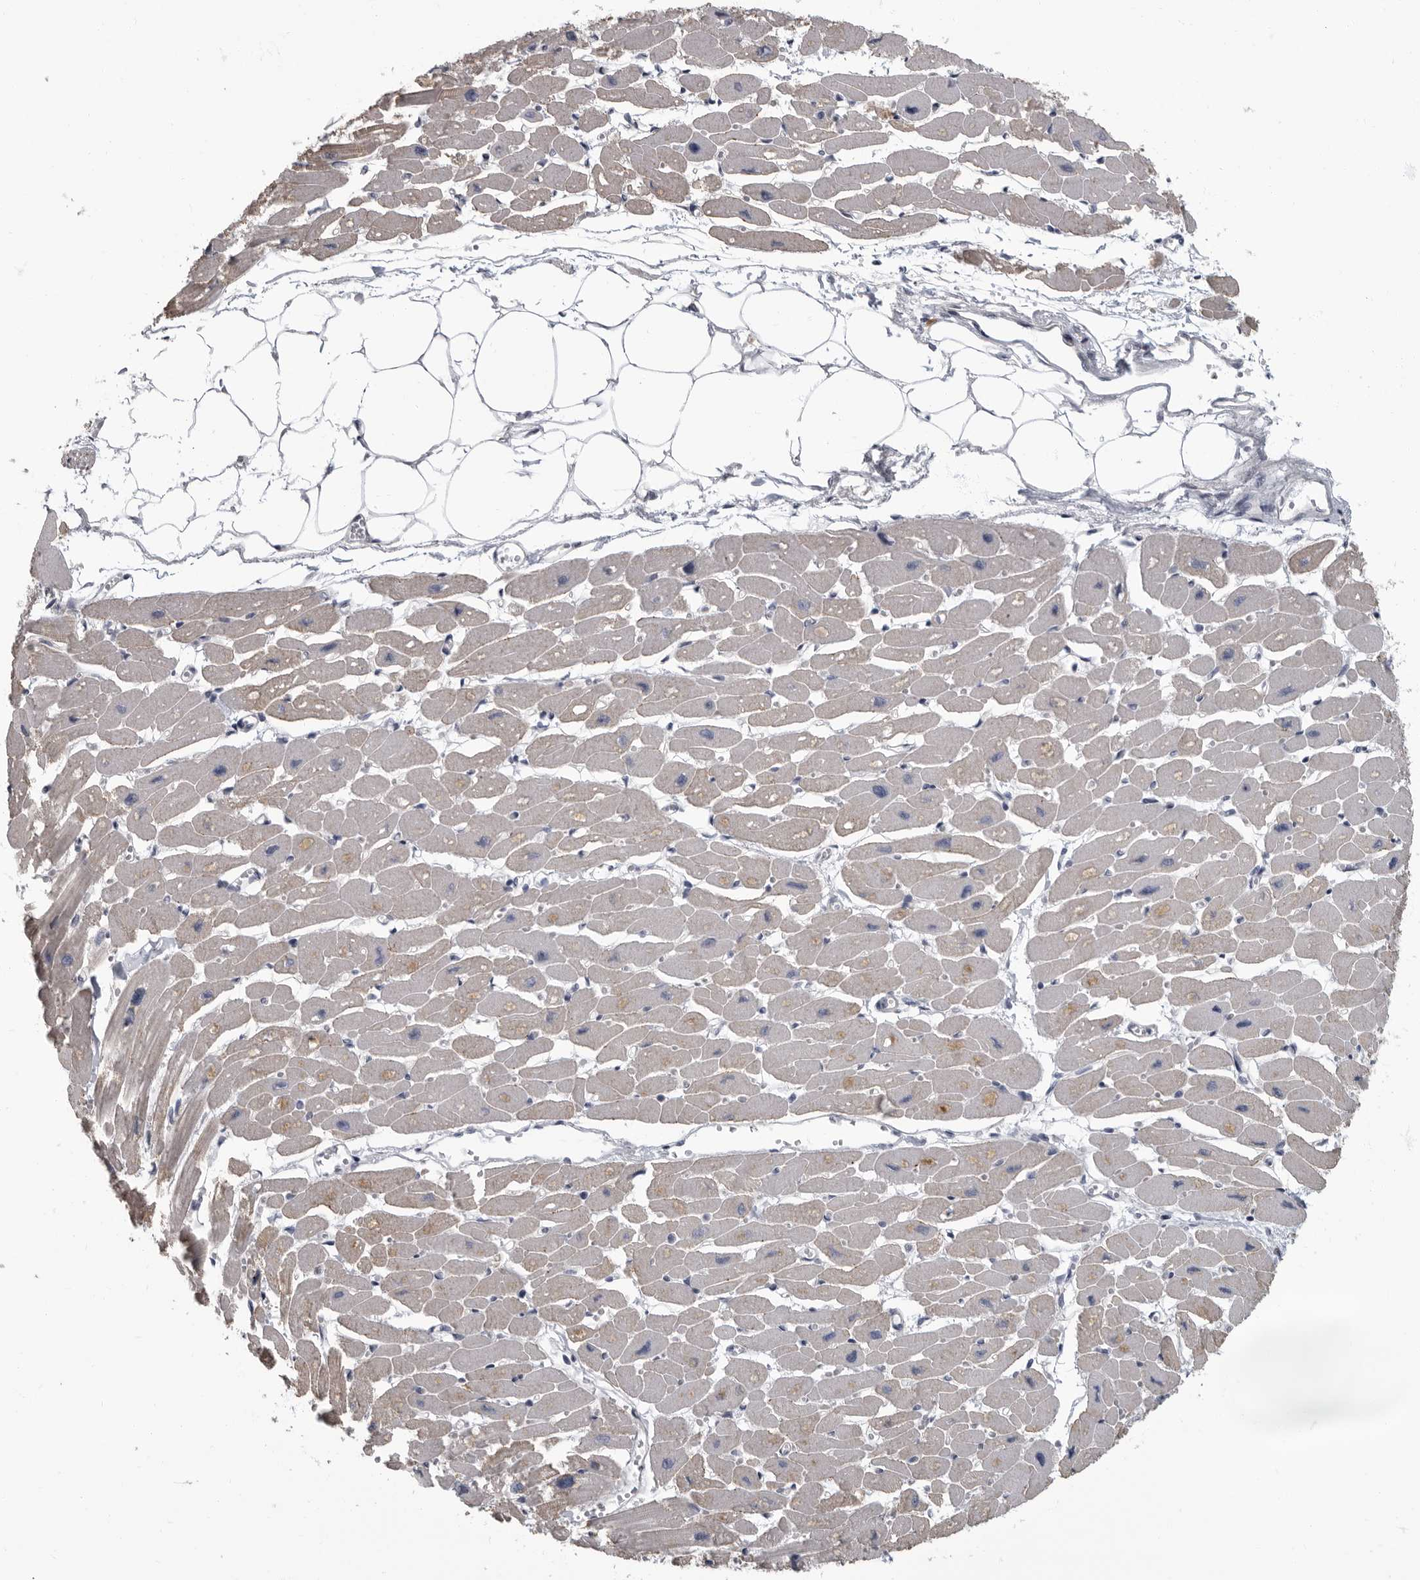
{"staining": {"intensity": "negative", "quantity": "none", "location": "none"}, "tissue": "heart muscle", "cell_type": "Cardiomyocytes", "image_type": "normal", "snomed": [{"axis": "morphology", "description": "Normal tissue, NOS"}, {"axis": "topography", "description": "Heart"}], "caption": "Cardiomyocytes show no significant protein staining in benign heart muscle.", "gene": "ARHGEF10", "patient": {"sex": "female", "age": 54}}